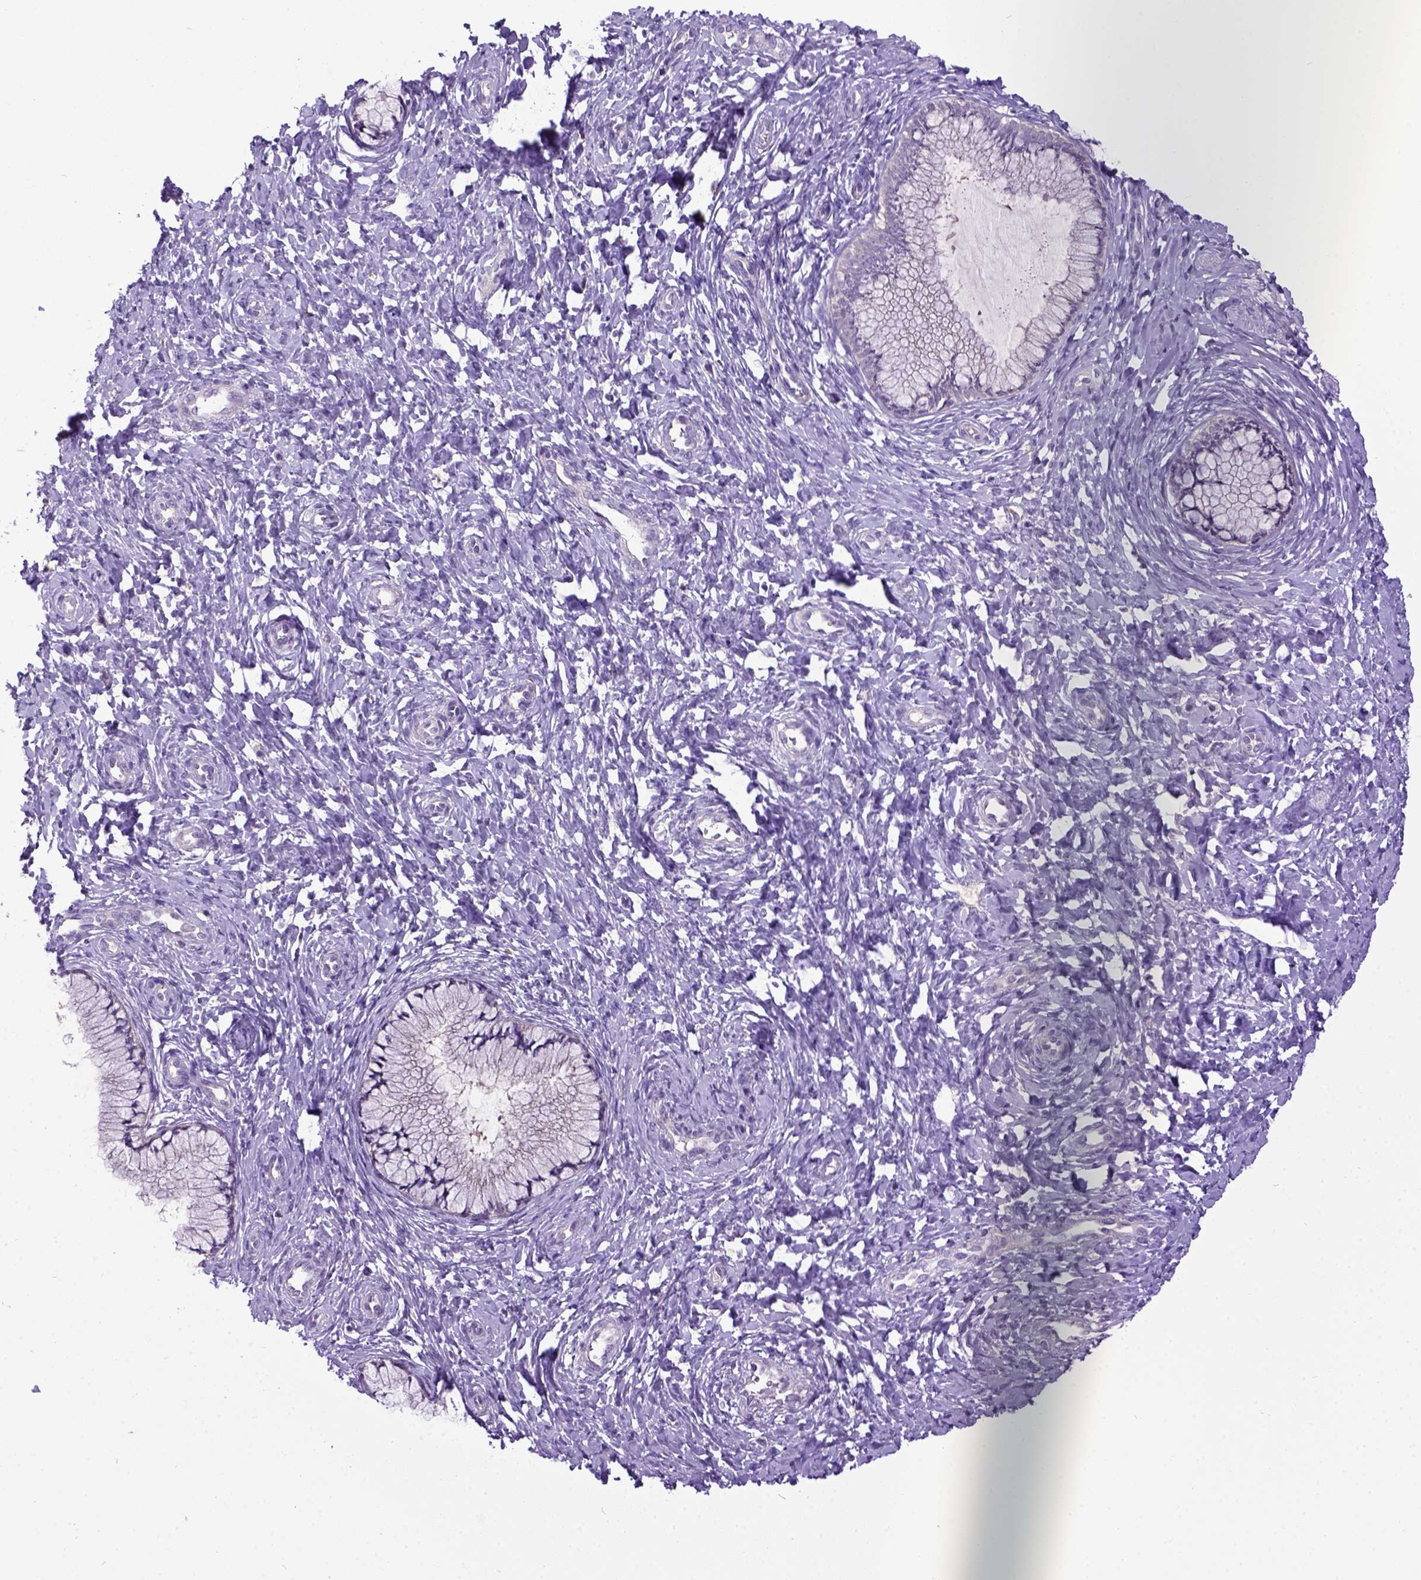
{"staining": {"intensity": "negative", "quantity": "none", "location": "none"}, "tissue": "cervix", "cell_type": "Glandular cells", "image_type": "normal", "snomed": [{"axis": "morphology", "description": "Normal tissue, NOS"}, {"axis": "topography", "description": "Cervix"}], "caption": "DAB immunohistochemical staining of unremarkable human cervix displays no significant positivity in glandular cells. Nuclei are stained in blue.", "gene": "NEK5", "patient": {"sex": "female", "age": 37}}